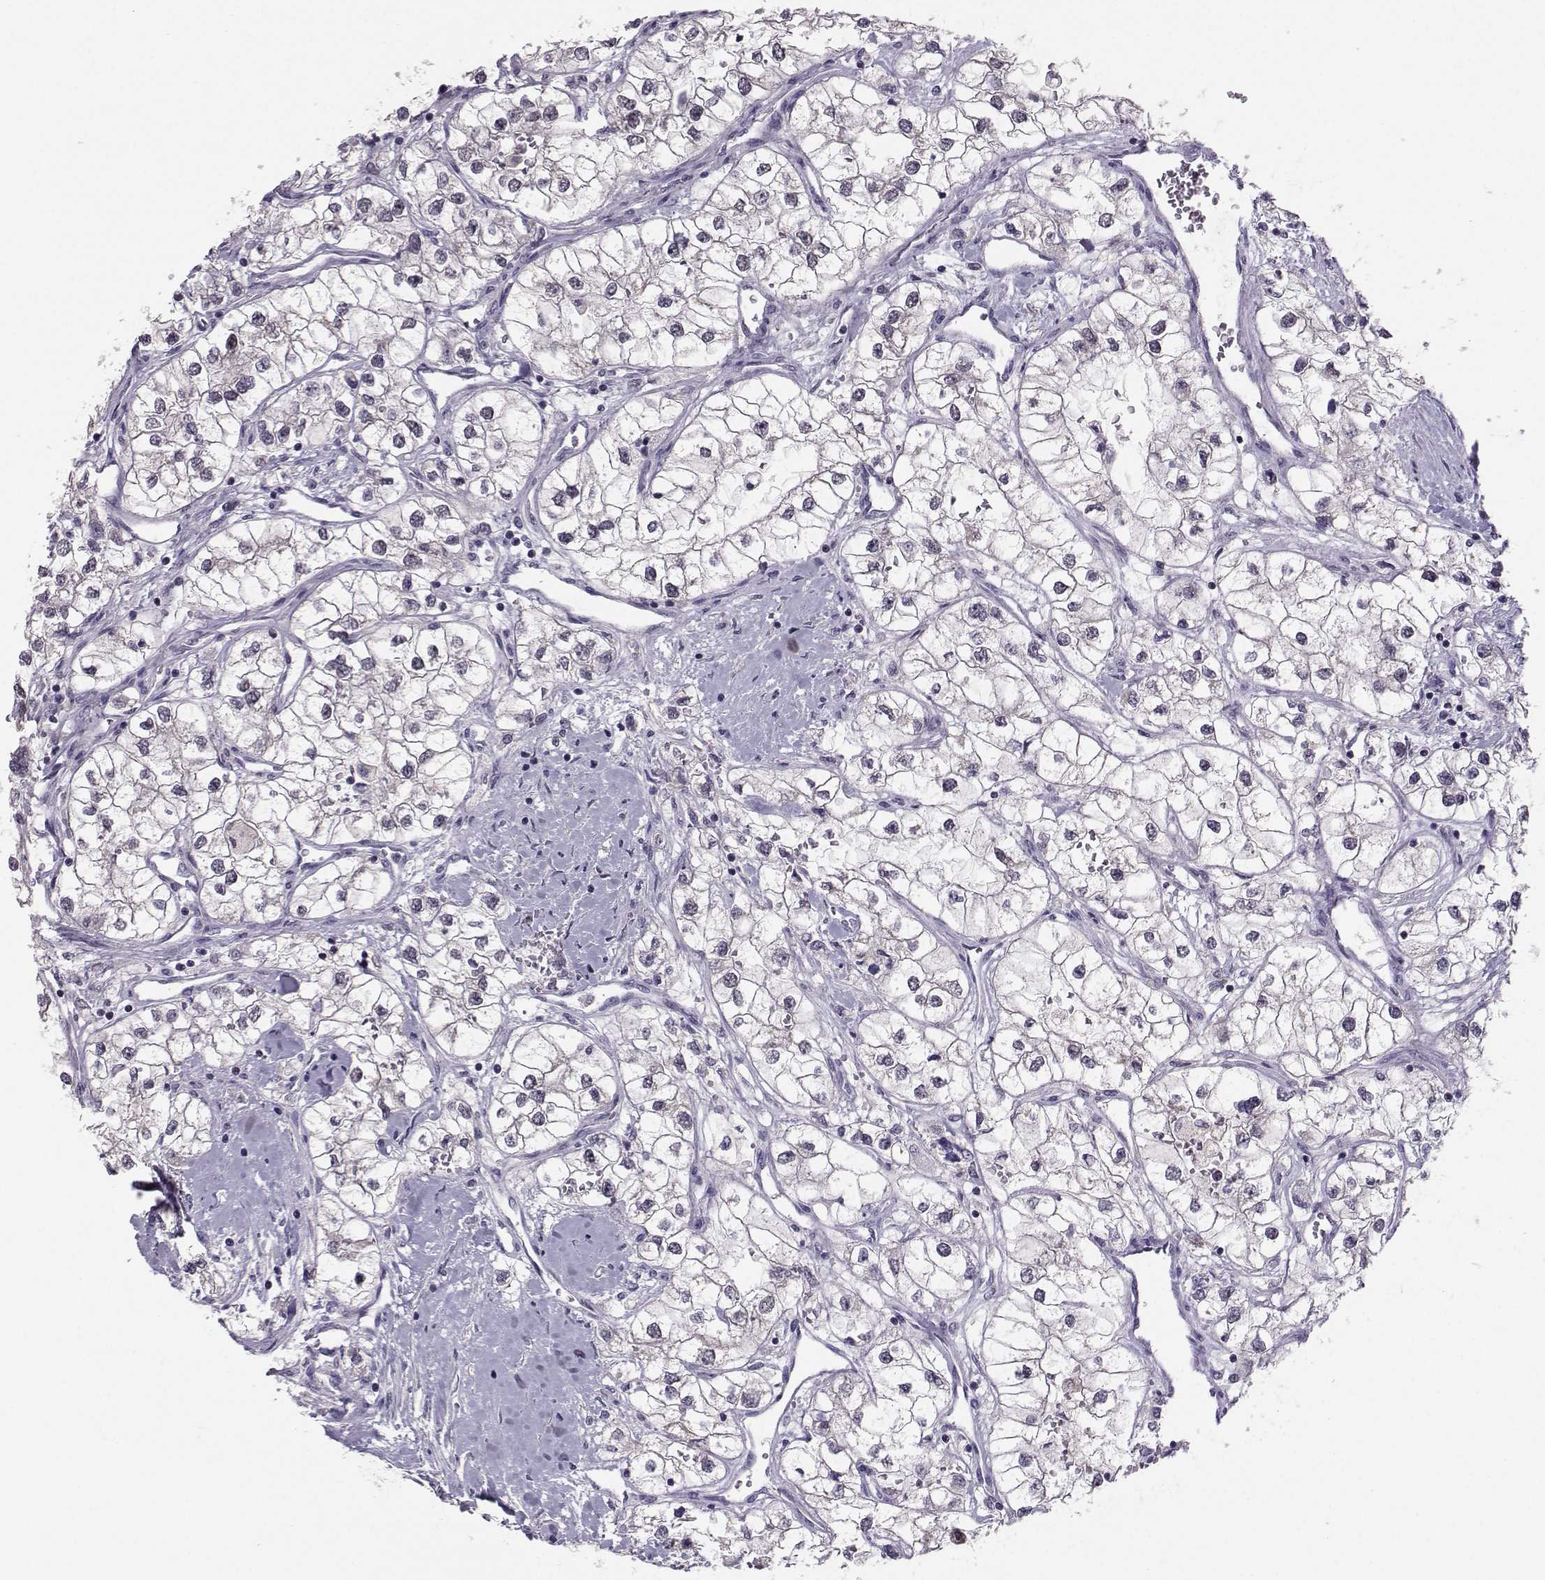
{"staining": {"intensity": "negative", "quantity": "none", "location": "none"}, "tissue": "renal cancer", "cell_type": "Tumor cells", "image_type": "cancer", "snomed": [{"axis": "morphology", "description": "Adenocarcinoma, NOS"}, {"axis": "topography", "description": "Kidney"}], "caption": "Immunohistochemical staining of adenocarcinoma (renal) shows no significant positivity in tumor cells. The staining is performed using DAB (3,3'-diaminobenzidine) brown chromogen with nuclei counter-stained in using hematoxylin.", "gene": "DNAAF1", "patient": {"sex": "male", "age": 59}}